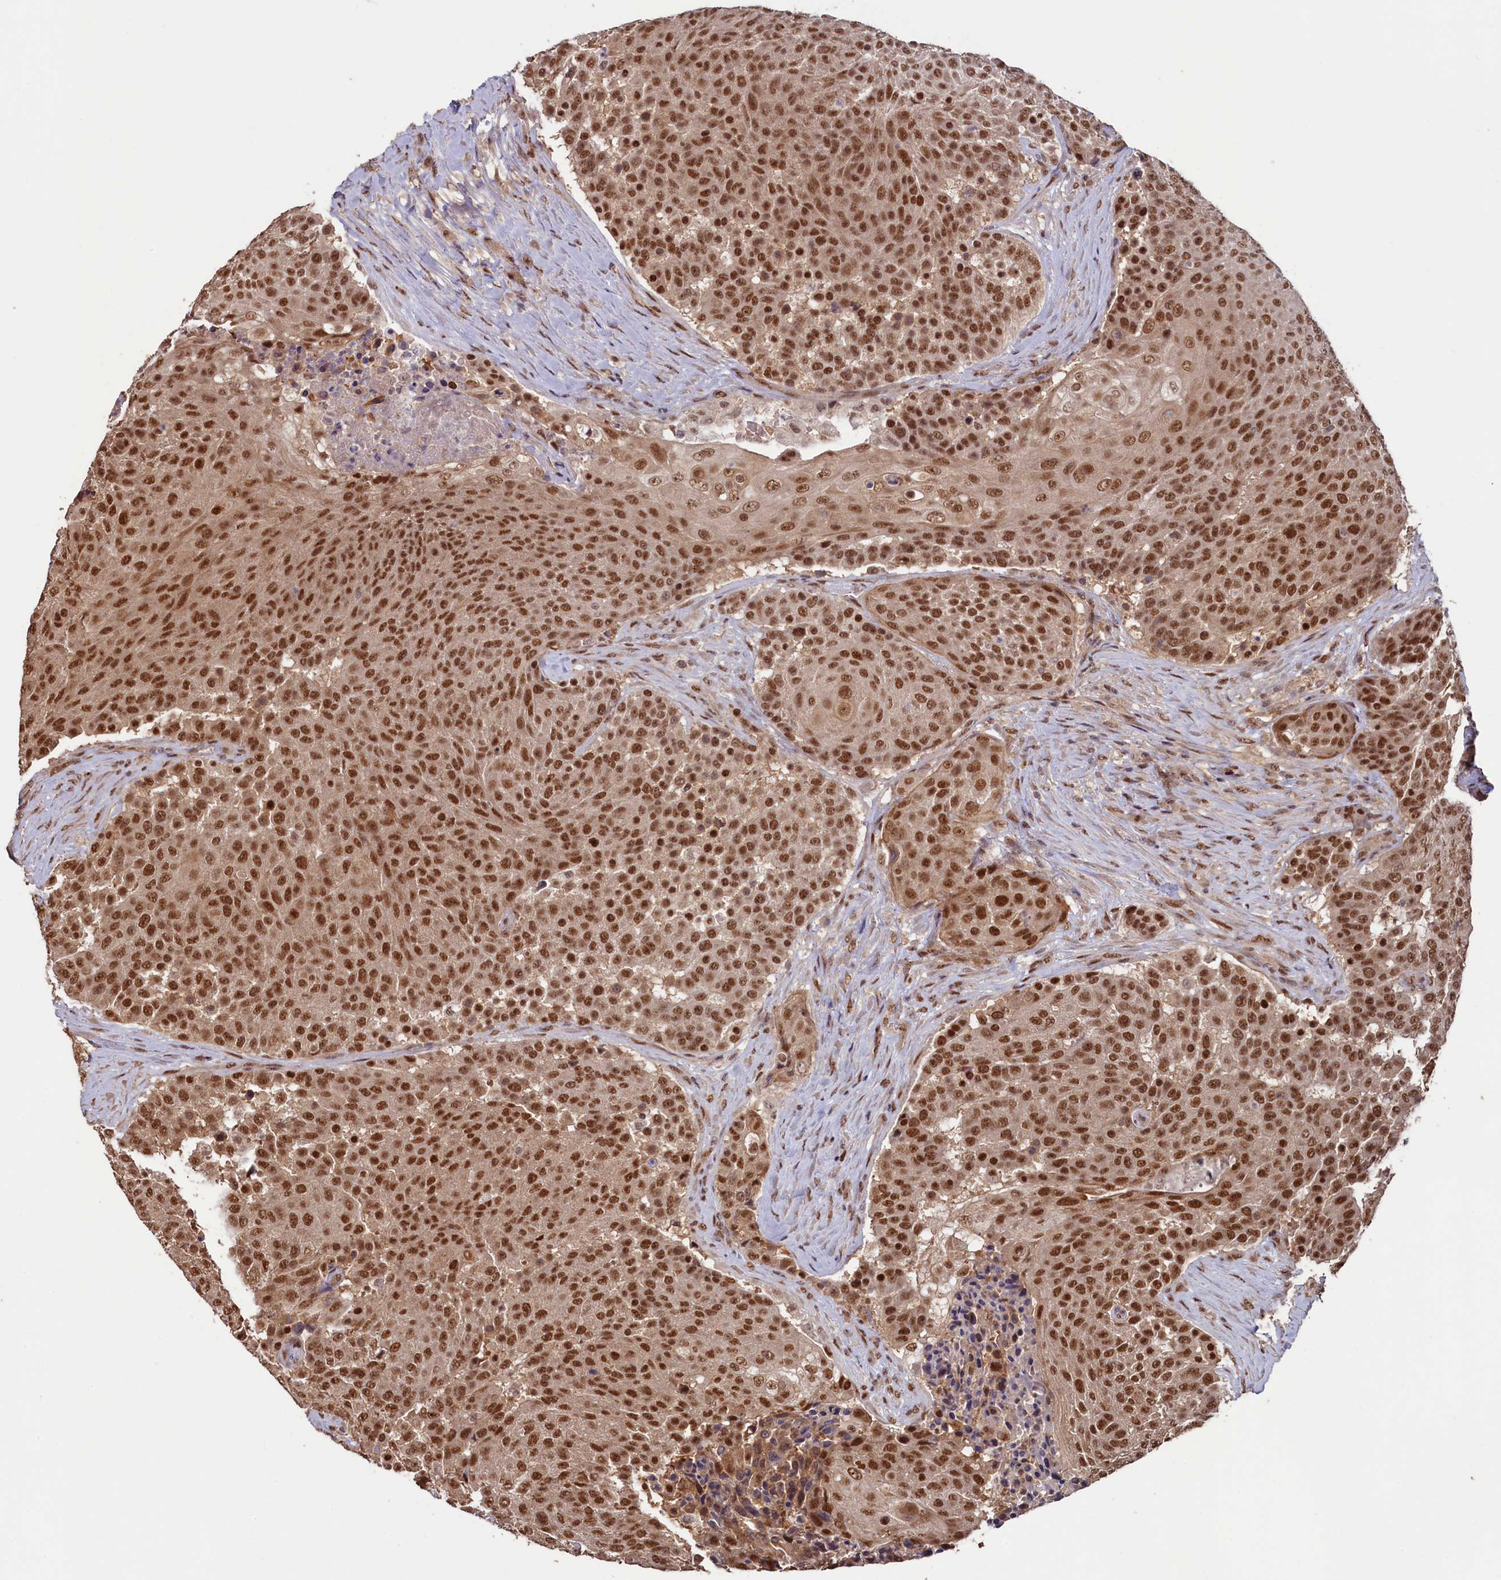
{"staining": {"intensity": "strong", "quantity": ">75%", "location": "nuclear"}, "tissue": "urothelial cancer", "cell_type": "Tumor cells", "image_type": "cancer", "snomed": [{"axis": "morphology", "description": "Urothelial carcinoma, High grade"}, {"axis": "topography", "description": "Urinary bladder"}], "caption": "Strong nuclear protein staining is appreciated in approximately >75% of tumor cells in urothelial carcinoma (high-grade).", "gene": "NAE1", "patient": {"sex": "female", "age": 63}}